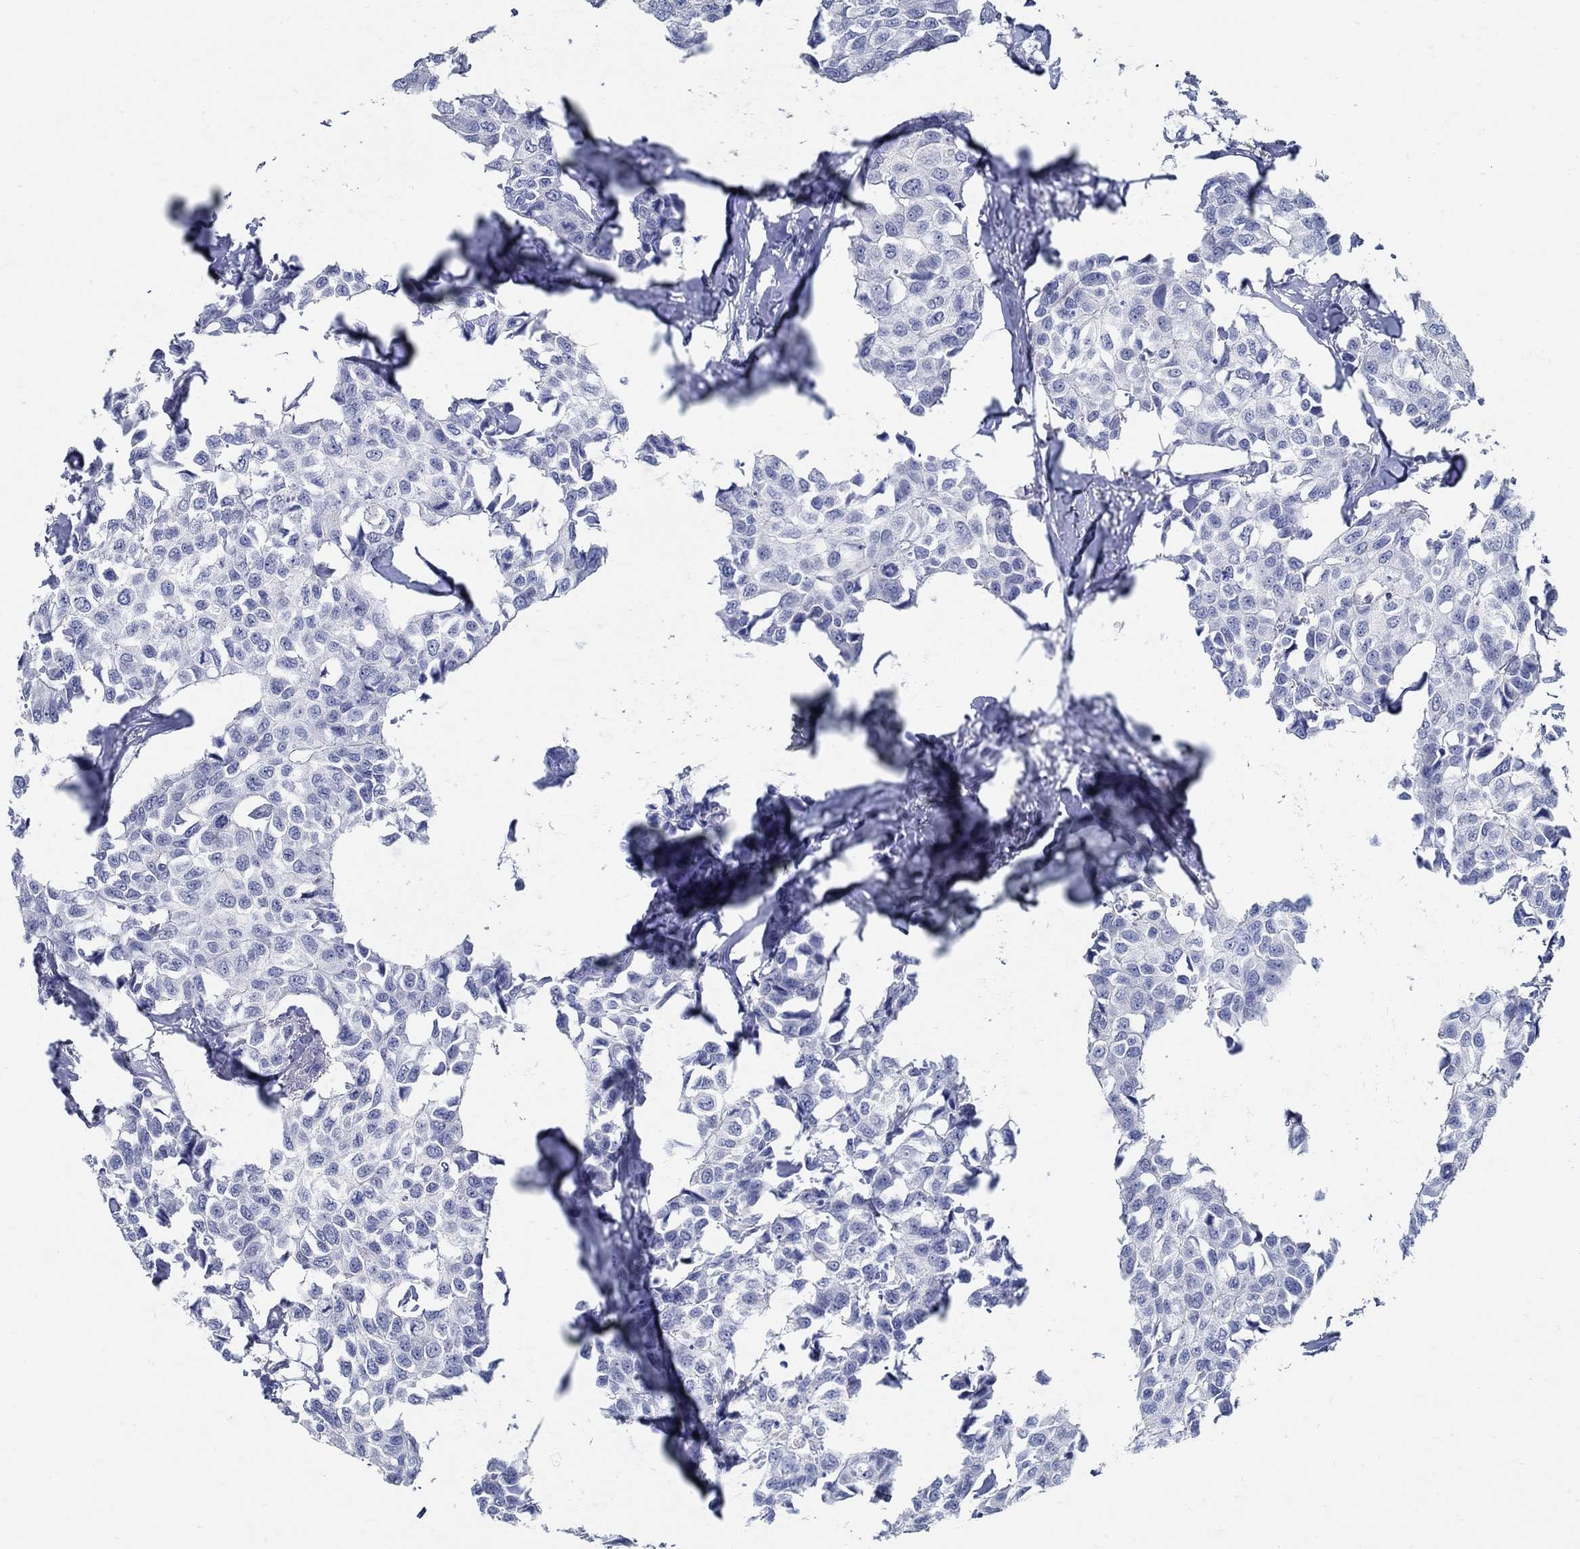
{"staining": {"intensity": "negative", "quantity": "none", "location": "none"}, "tissue": "breast cancer", "cell_type": "Tumor cells", "image_type": "cancer", "snomed": [{"axis": "morphology", "description": "Duct carcinoma"}, {"axis": "topography", "description": "Breast"}], "caption": "High magnification brightfield microscopy of breast cancer (intraductal carcinoma) stained with DAB (brown) and counterstained with hematoxylin (blue): tumor cells show no significant expression.", "gene": "PCDH11X", "patient": {"sex": "female", "age": 80}}